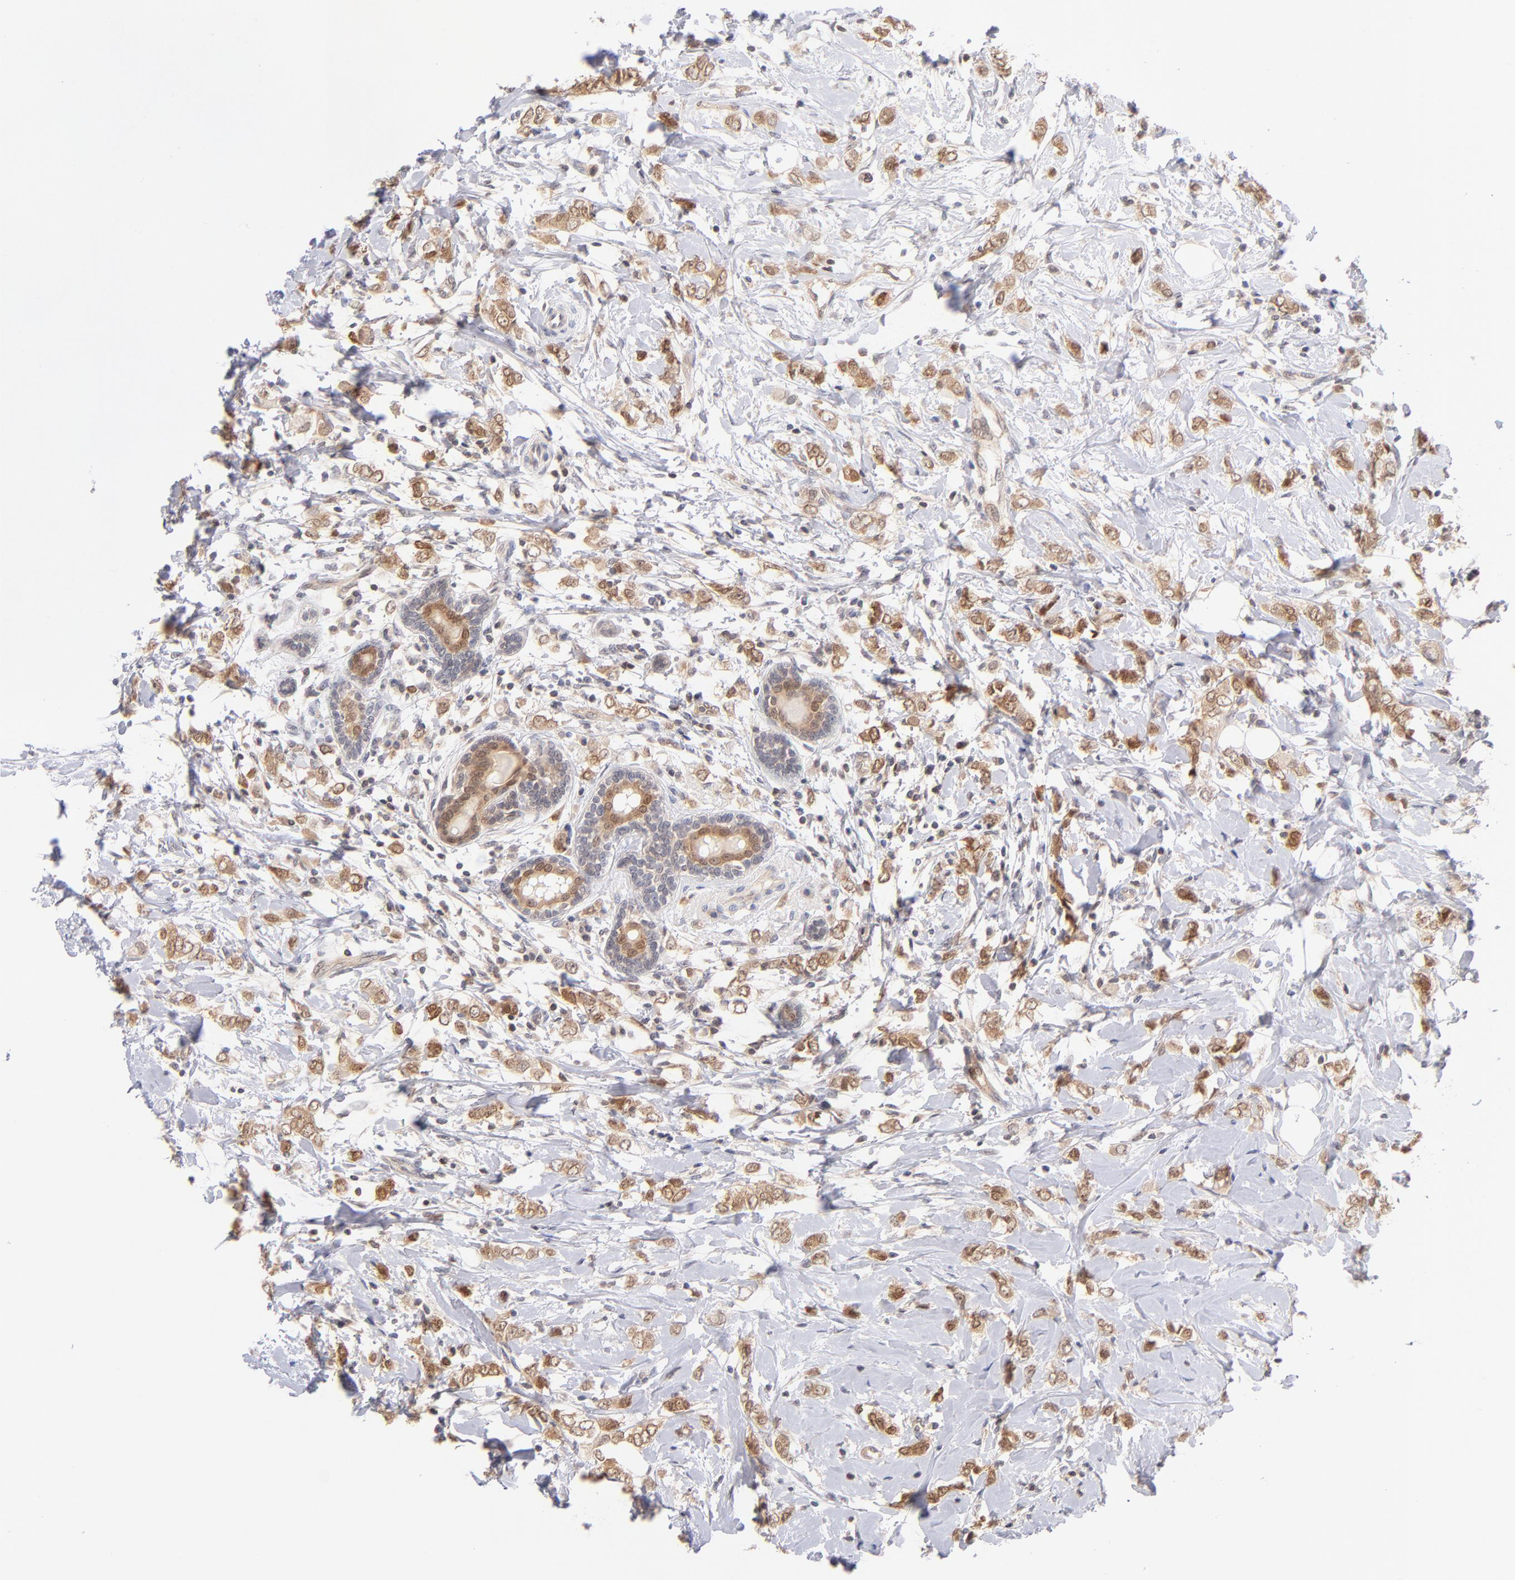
{"staining": {"intensity": "moderate", "quantity": ">75%", "location": "cytoplasmic/membranous,nuclear"}, "tissue": "breast cancer", "cell_type": "Tumor cells", "image_type": "cancer", "snomed": [{"axis": "morphology", "description": "Normal tissue, NOS"}, {"axis": "morphology", "description": "Lobular carcinoma"}, {"axis": "topography", "description": "Breast"}], "caption": "Immunohistochemical staining of human breast lobular carcinoma demonstrates moderate cytoplasmic/membranous and nuclear protein positivity in about >75% of tumor cells. Ihc stains the protein of interest in brown and the nuclei are stained blue.", "gene": "CASP6", "patient": {"sex": "female", "age": 47}}